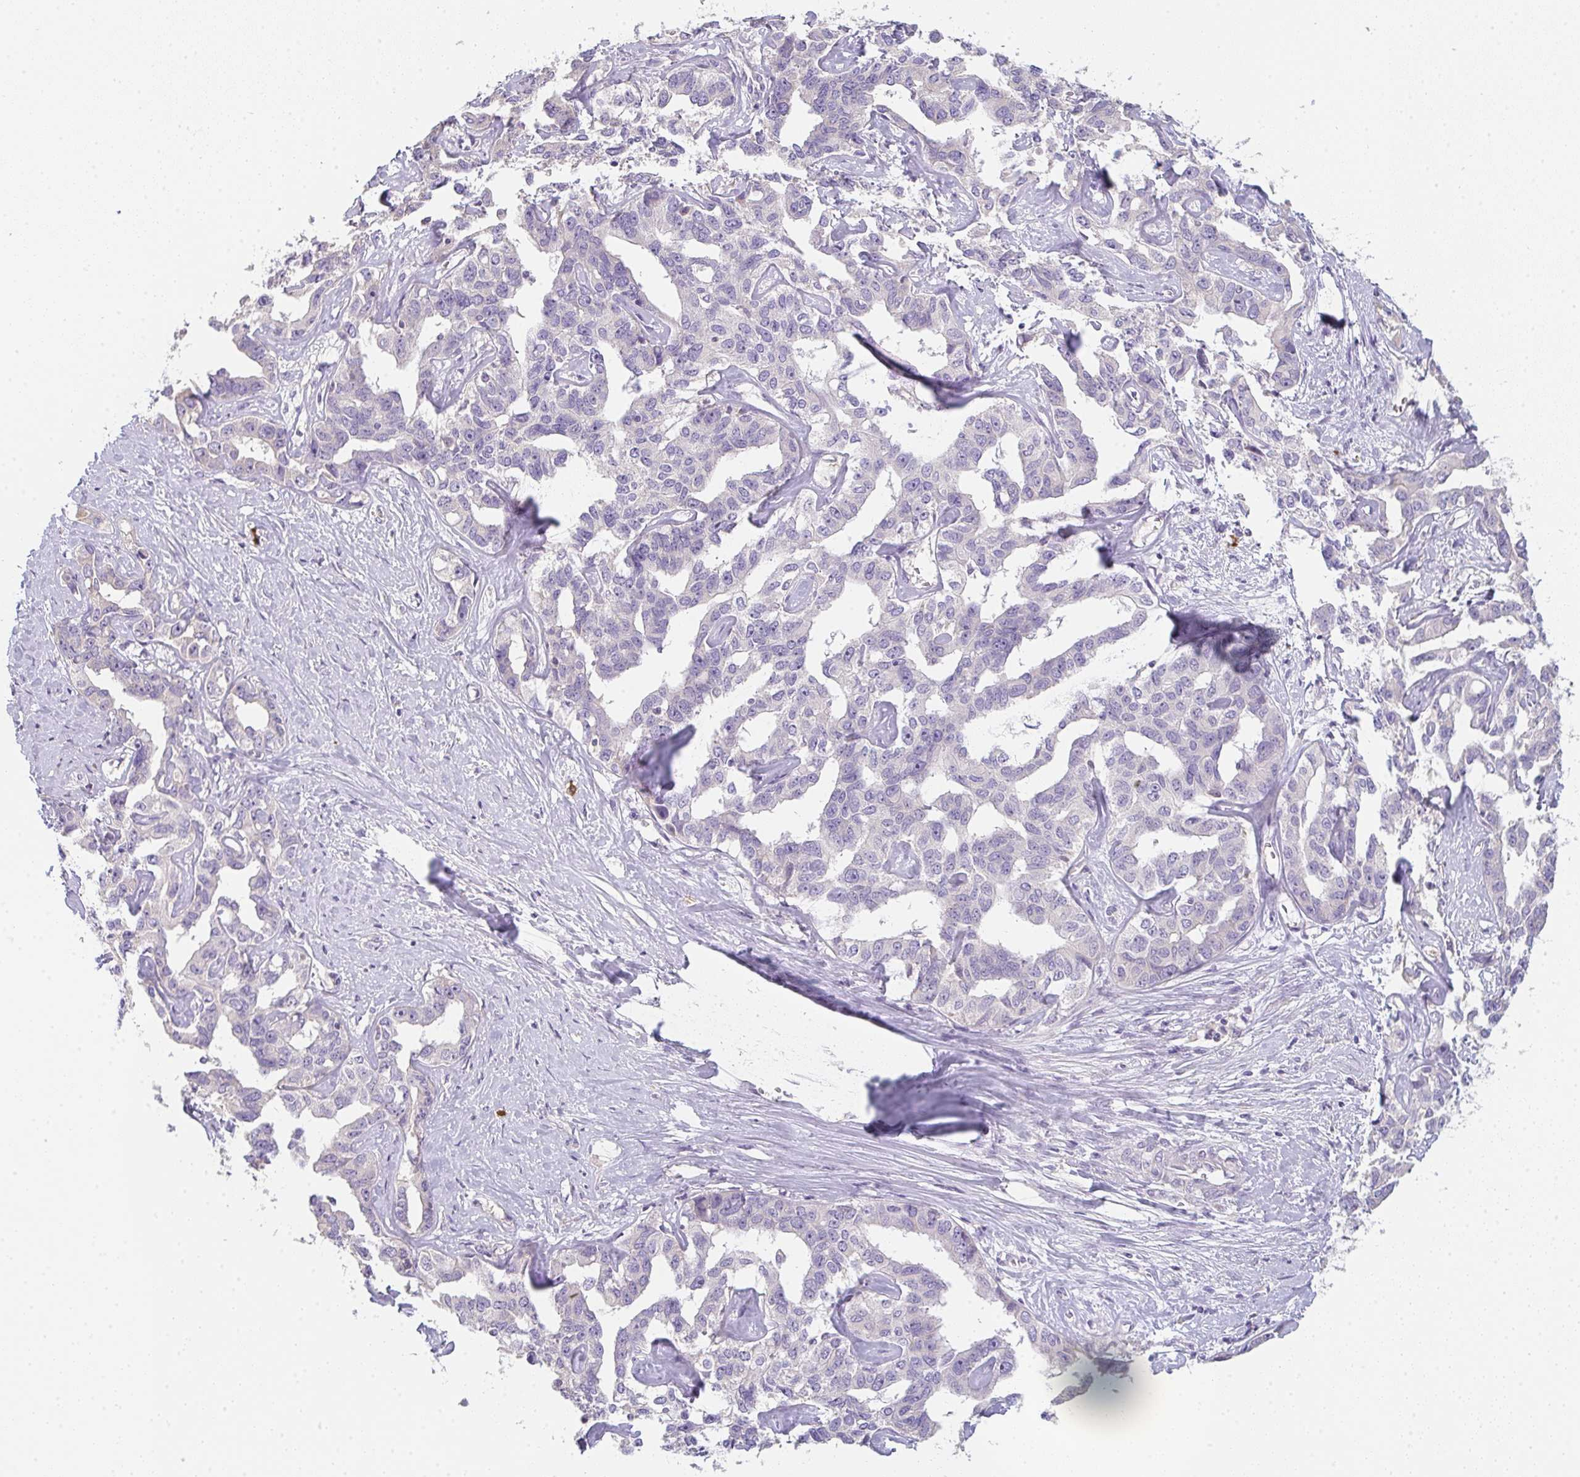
{"staining": {"intensity": "negative", "quantity": "none", "location": "none"}, "tissue": "liver cancer", "cell_type": "Tumor cells", "image_type": "cancer", "snomed": [{"axis": "morphology", "description": "Cholangiocarcinoma"}, {"axis": "topography", "description": "Liver"}], "caption": "Immunohistochemical staining of liver cancer demonstrates no significant expression in tumor cells.", "gene": "ZNF215", "patient": {"sex": "male", "age": 59}}